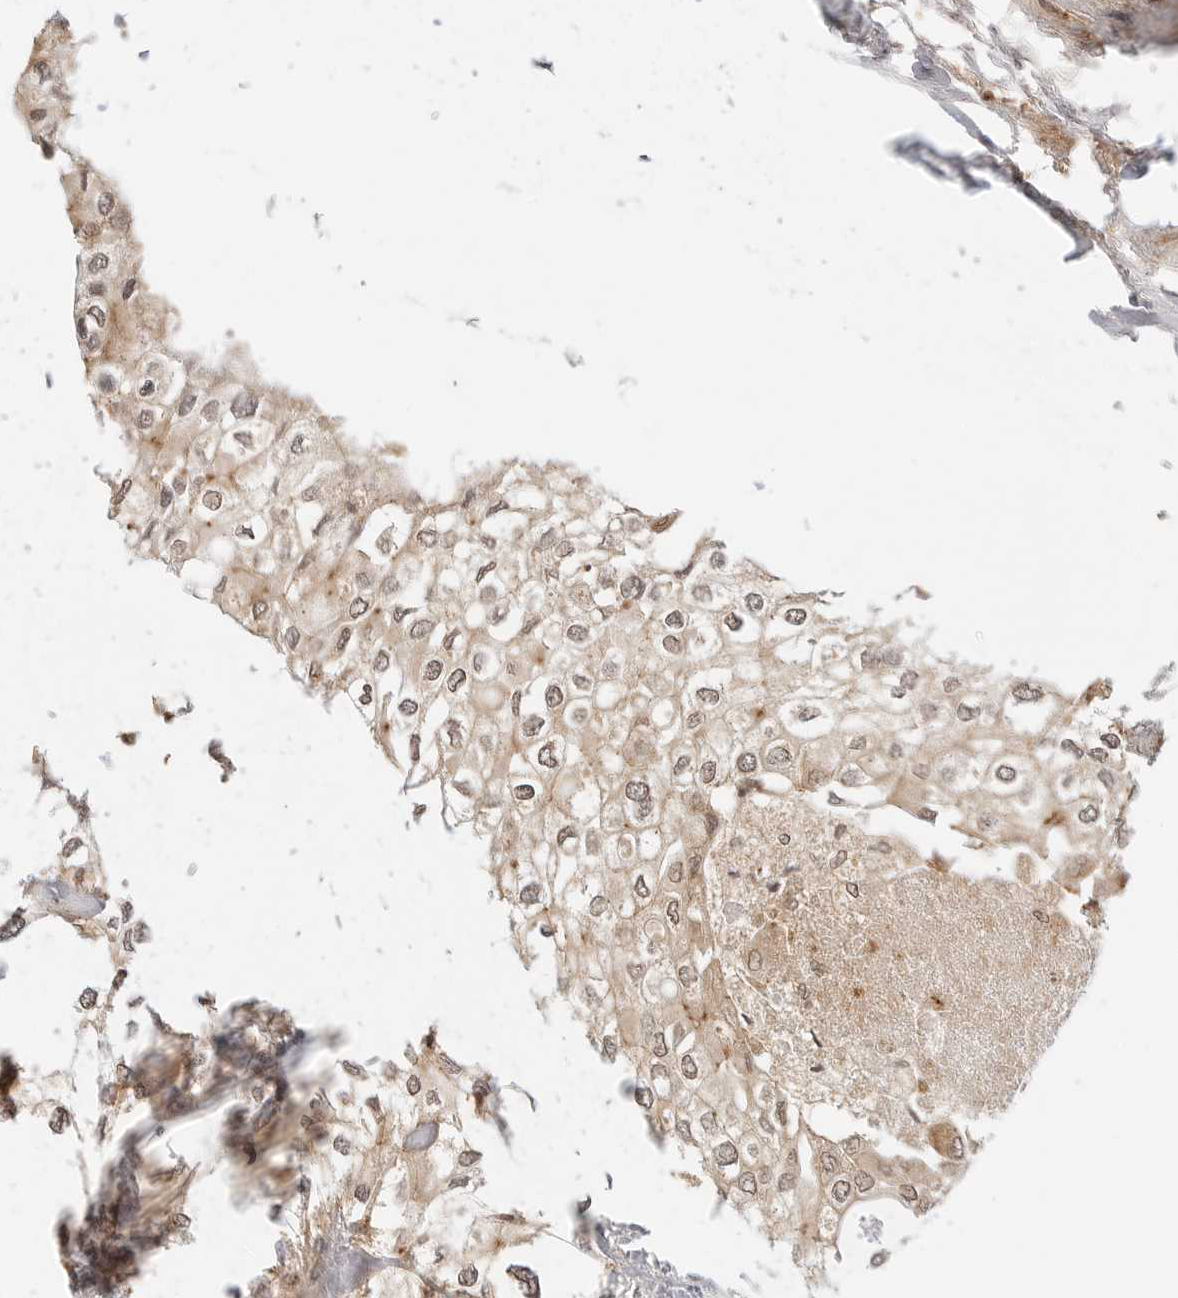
{"staining": {"intensity": "weak", "quantity": ">75%", "location": "cytoplasmic/membranous,nuclear"}, "tissue": "urothelial cancer", "cell_type": "Tumor cells", "image_type": "cancer", "snomed": [{"axis": "morphology", "description": "Urothelial carcinoma, High grade"}, {"axis": "topography", "description": "Urinary bladder"}], "caption": "A photomicrograph of urothelial cancer stained for a protein exhibits weak cytoplasmic/membranous and nuclear brown staining in tumor cells.", "gene": "EPHA1", "patient": {"sex": "male", "age": 64}}